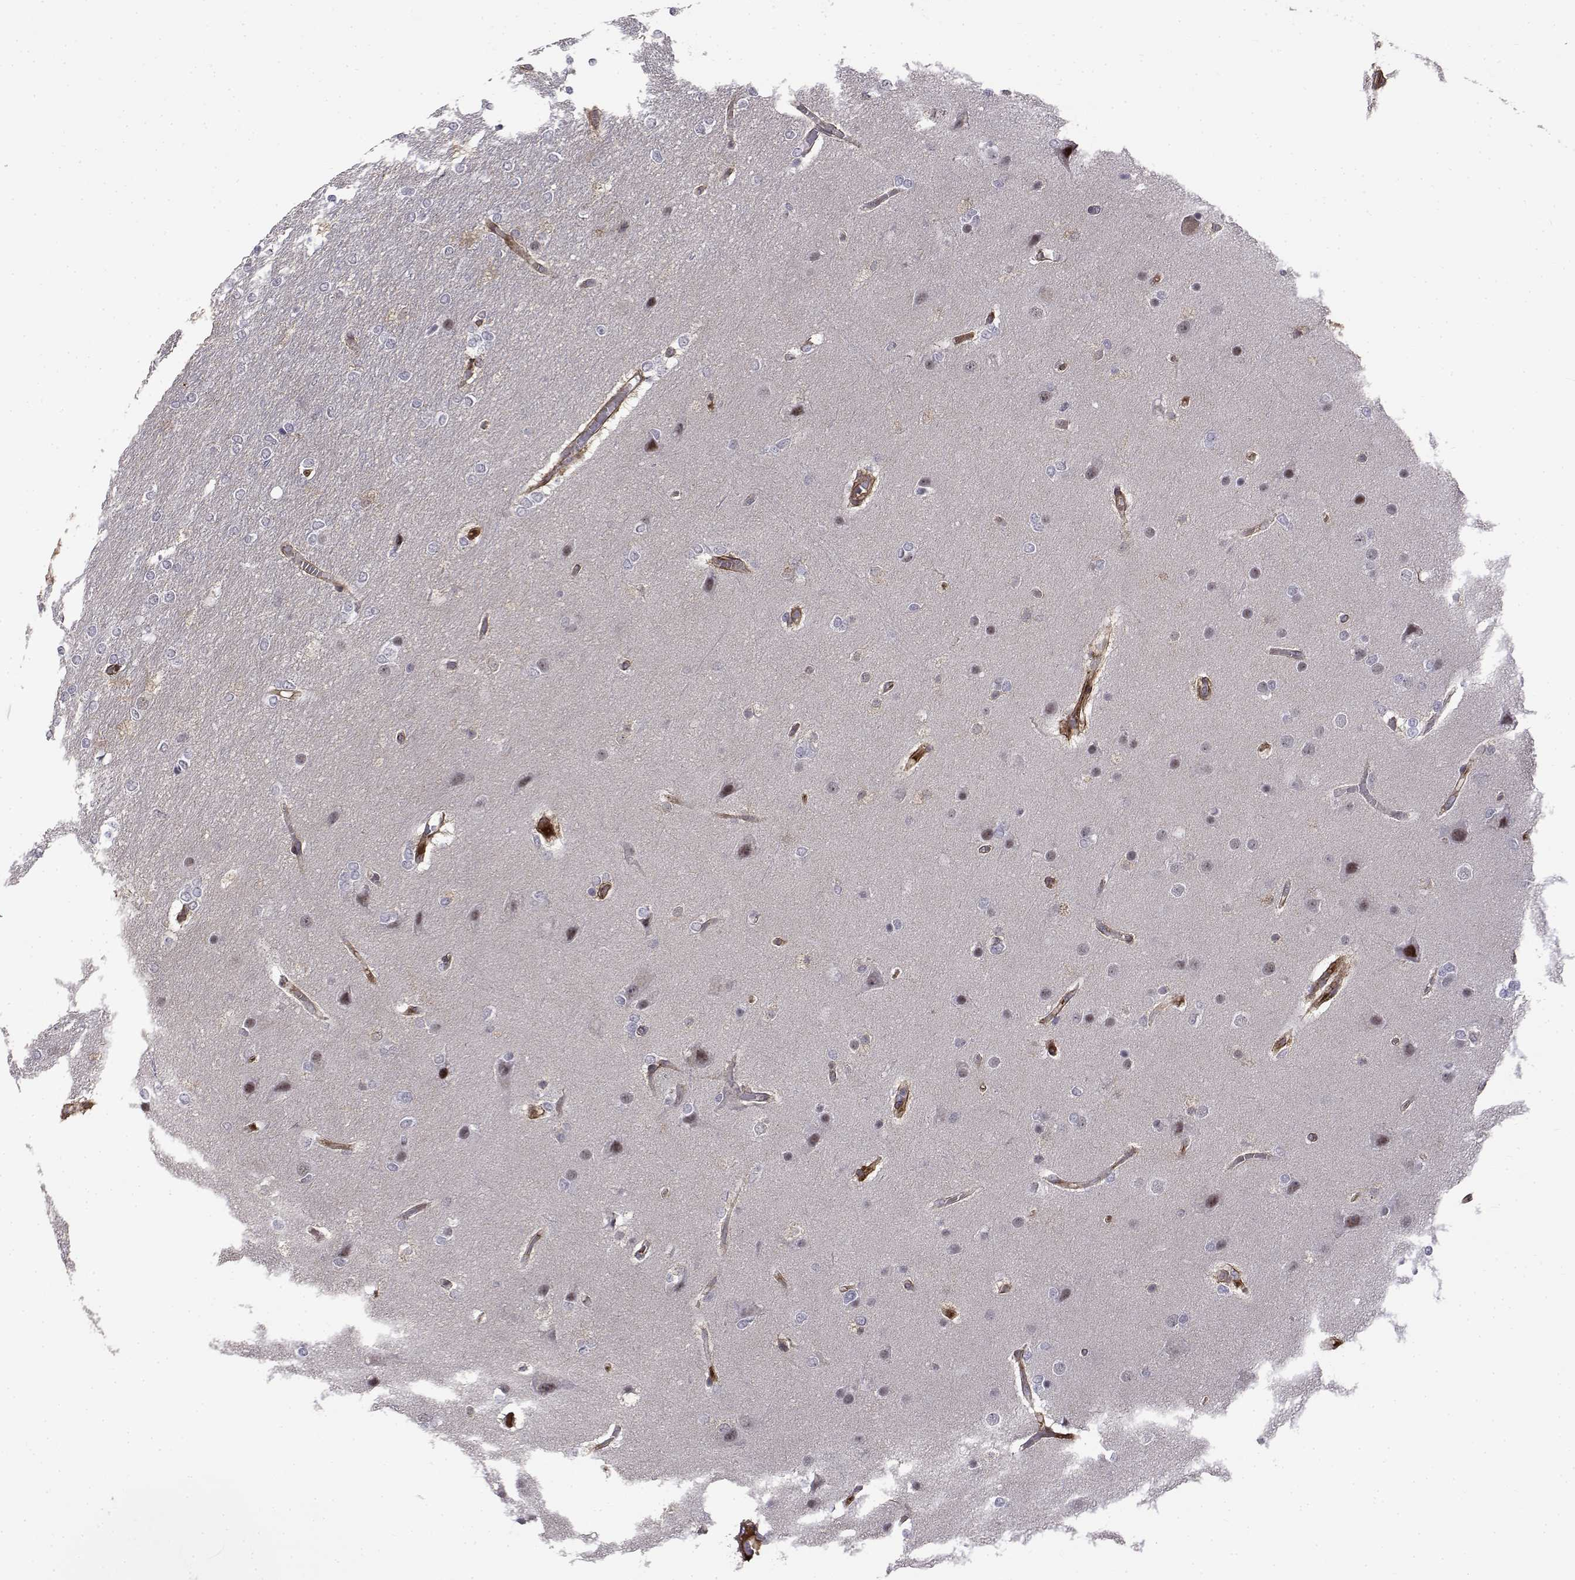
{"staining": {"intensity": "negative", "quantity": "none", "location": "none"}, "tissue": "glioma", "cell_type": "Tumor cells", "image_type": "cancer", "snomed": [{"axis": "morphology", "description": "Glioma, malignant, High grade"}, {"axis": "topography", "description": "Brain"}], "caption": "IHC micrograph of neoplastic tissue: human malignant high-grade glioma stained with DAB (3,3'-diaminobenzidine) shows no significant protein staining in tumor cells.", "gene": "ITGA7", "patient": {"sex": "female", "age": 61}}